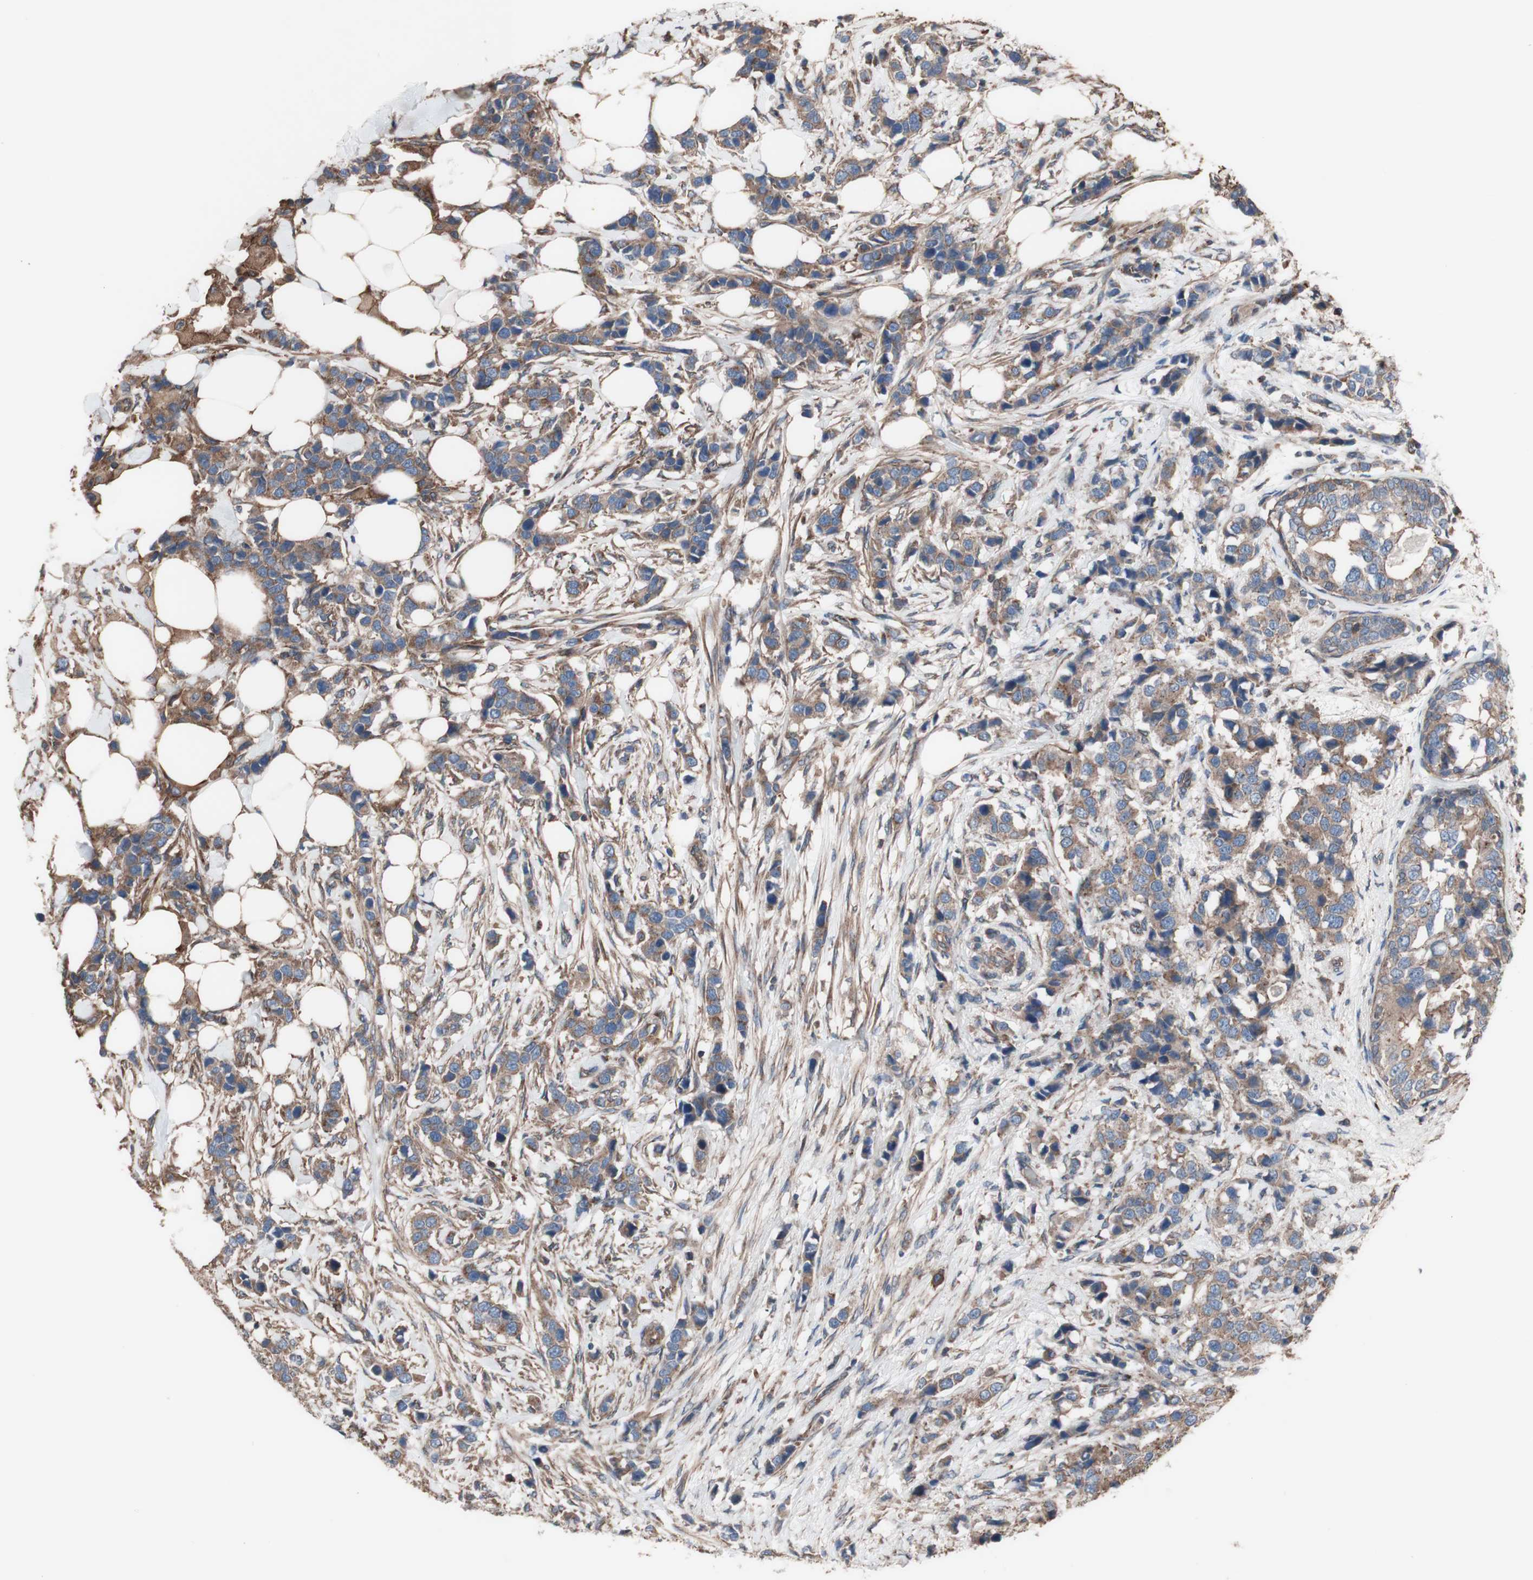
{"staining": {"intensity": "moderate", "quantity": ">75%", "location": "cytoplasmic/membranous"}, "tissue": "breast cancer", "cell_type": "Tumor cells", "image_type": "cancer", "snomed": [{"axis": "morphology", "description": "Normal tissue, NOS"}, {"axis": "morphology", "description": "Duct carcinoma"}, {"axis": "topography", "description": "Breast"}], "caption": "Protein expression analysis of breast infiltrating ductal carcinoma displays moderate cytoplasmic/membranous positivity in approximately >75% of tumor cells.", "gene": "COPB1", "patient": {"sex": "female", "age": 50}}